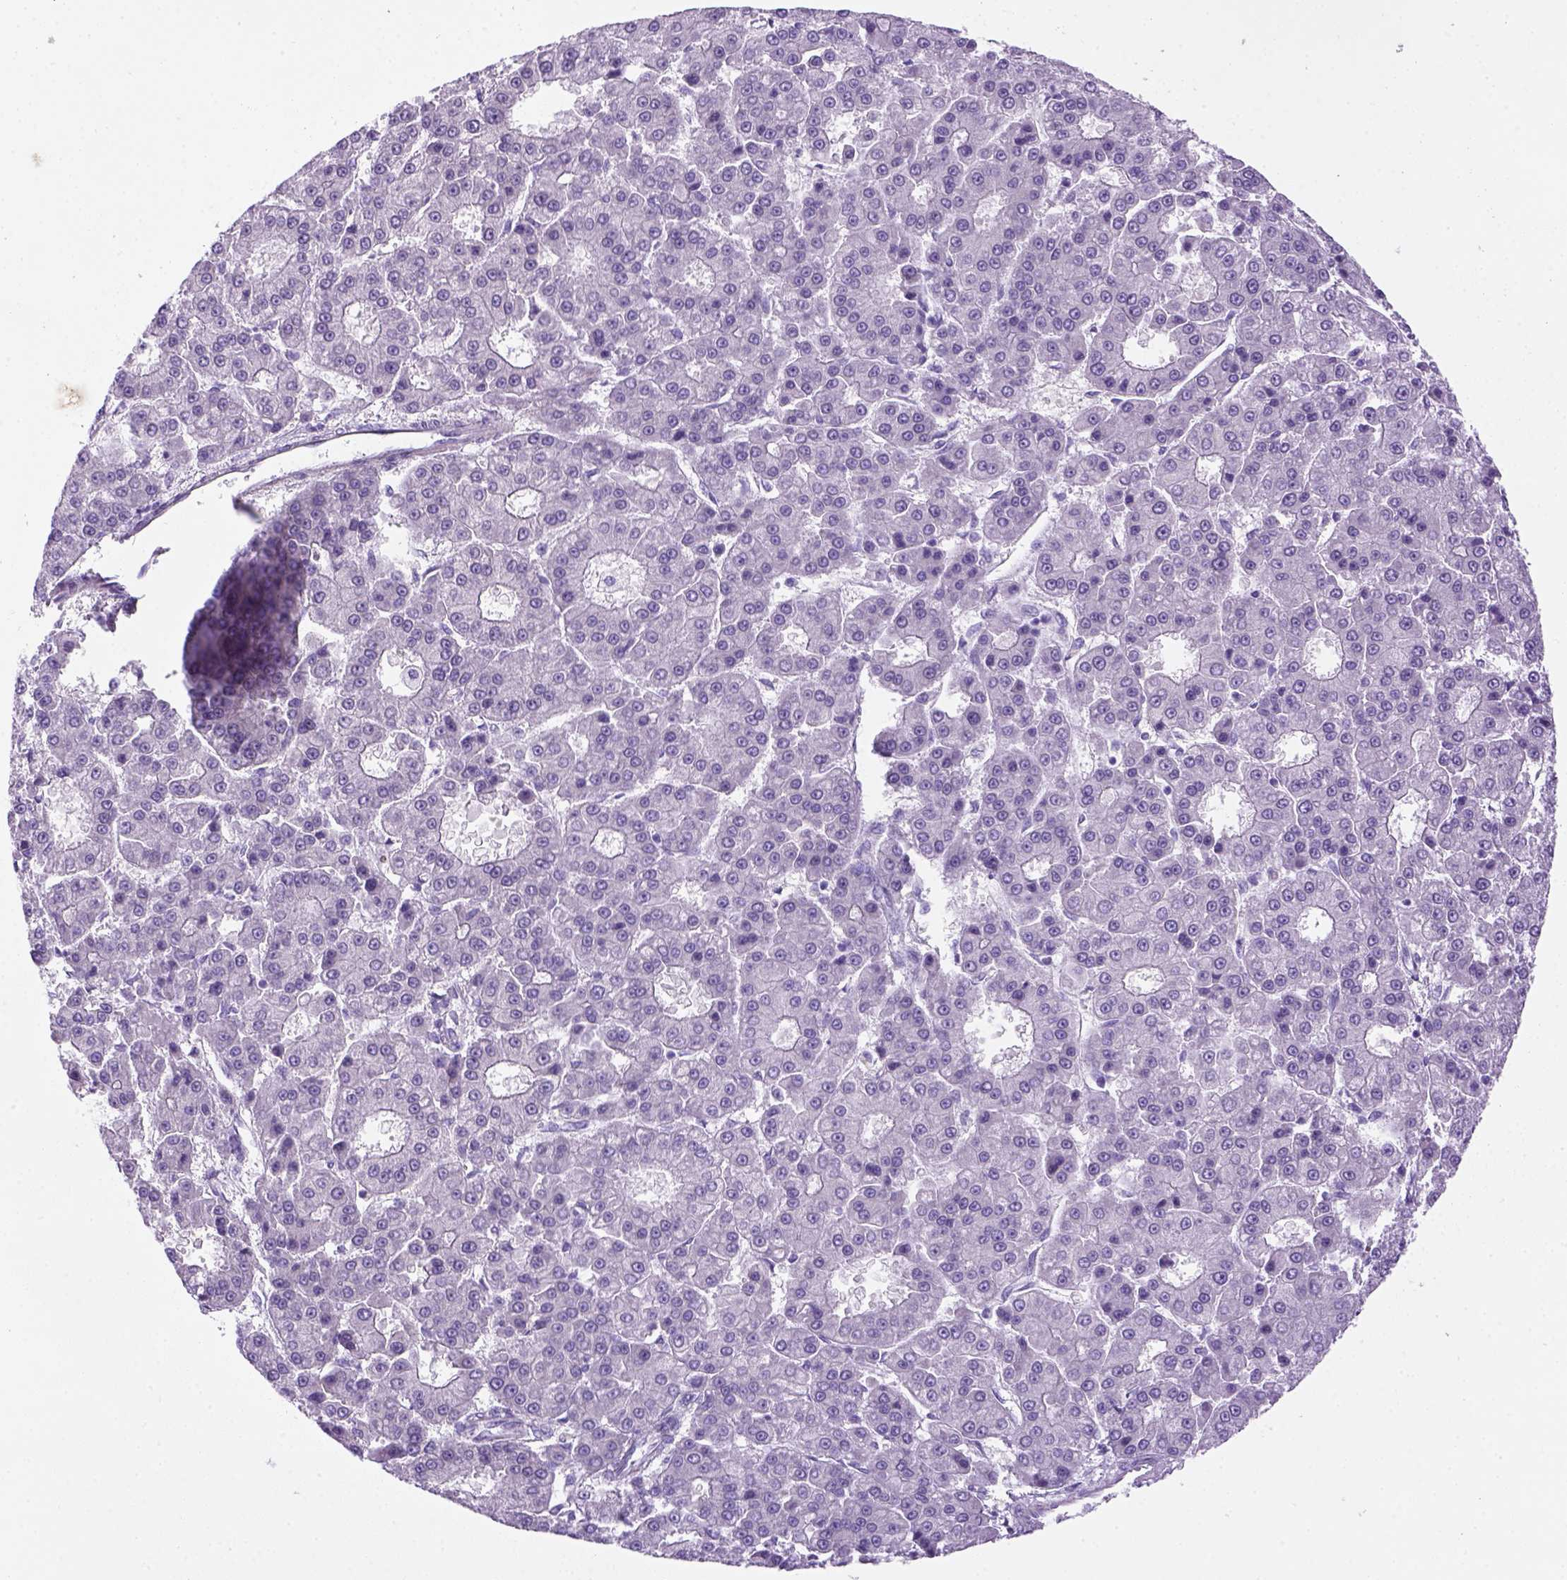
{"staining": {"intensity": "negative", "quantity": "none", "location": "none"}, "tissue": "liver cancer", "cell_type": "Tumor cells", "image_type": "cancer", "snomed": [{"axis": "morphology", "description": "Carcinoma, Hepatocellular, NOS"}, {"axis": "topography", "description": "Liver"}], "caption": "Immunohistochemical staining of human liver cancer (hepatocellular carcinoma) displays no significant positivity in tumor cells. (DAB immunohistochemistry, high magnification).", "gene": "DNAH11", "patient": {"sex": "male", "age": 70}}